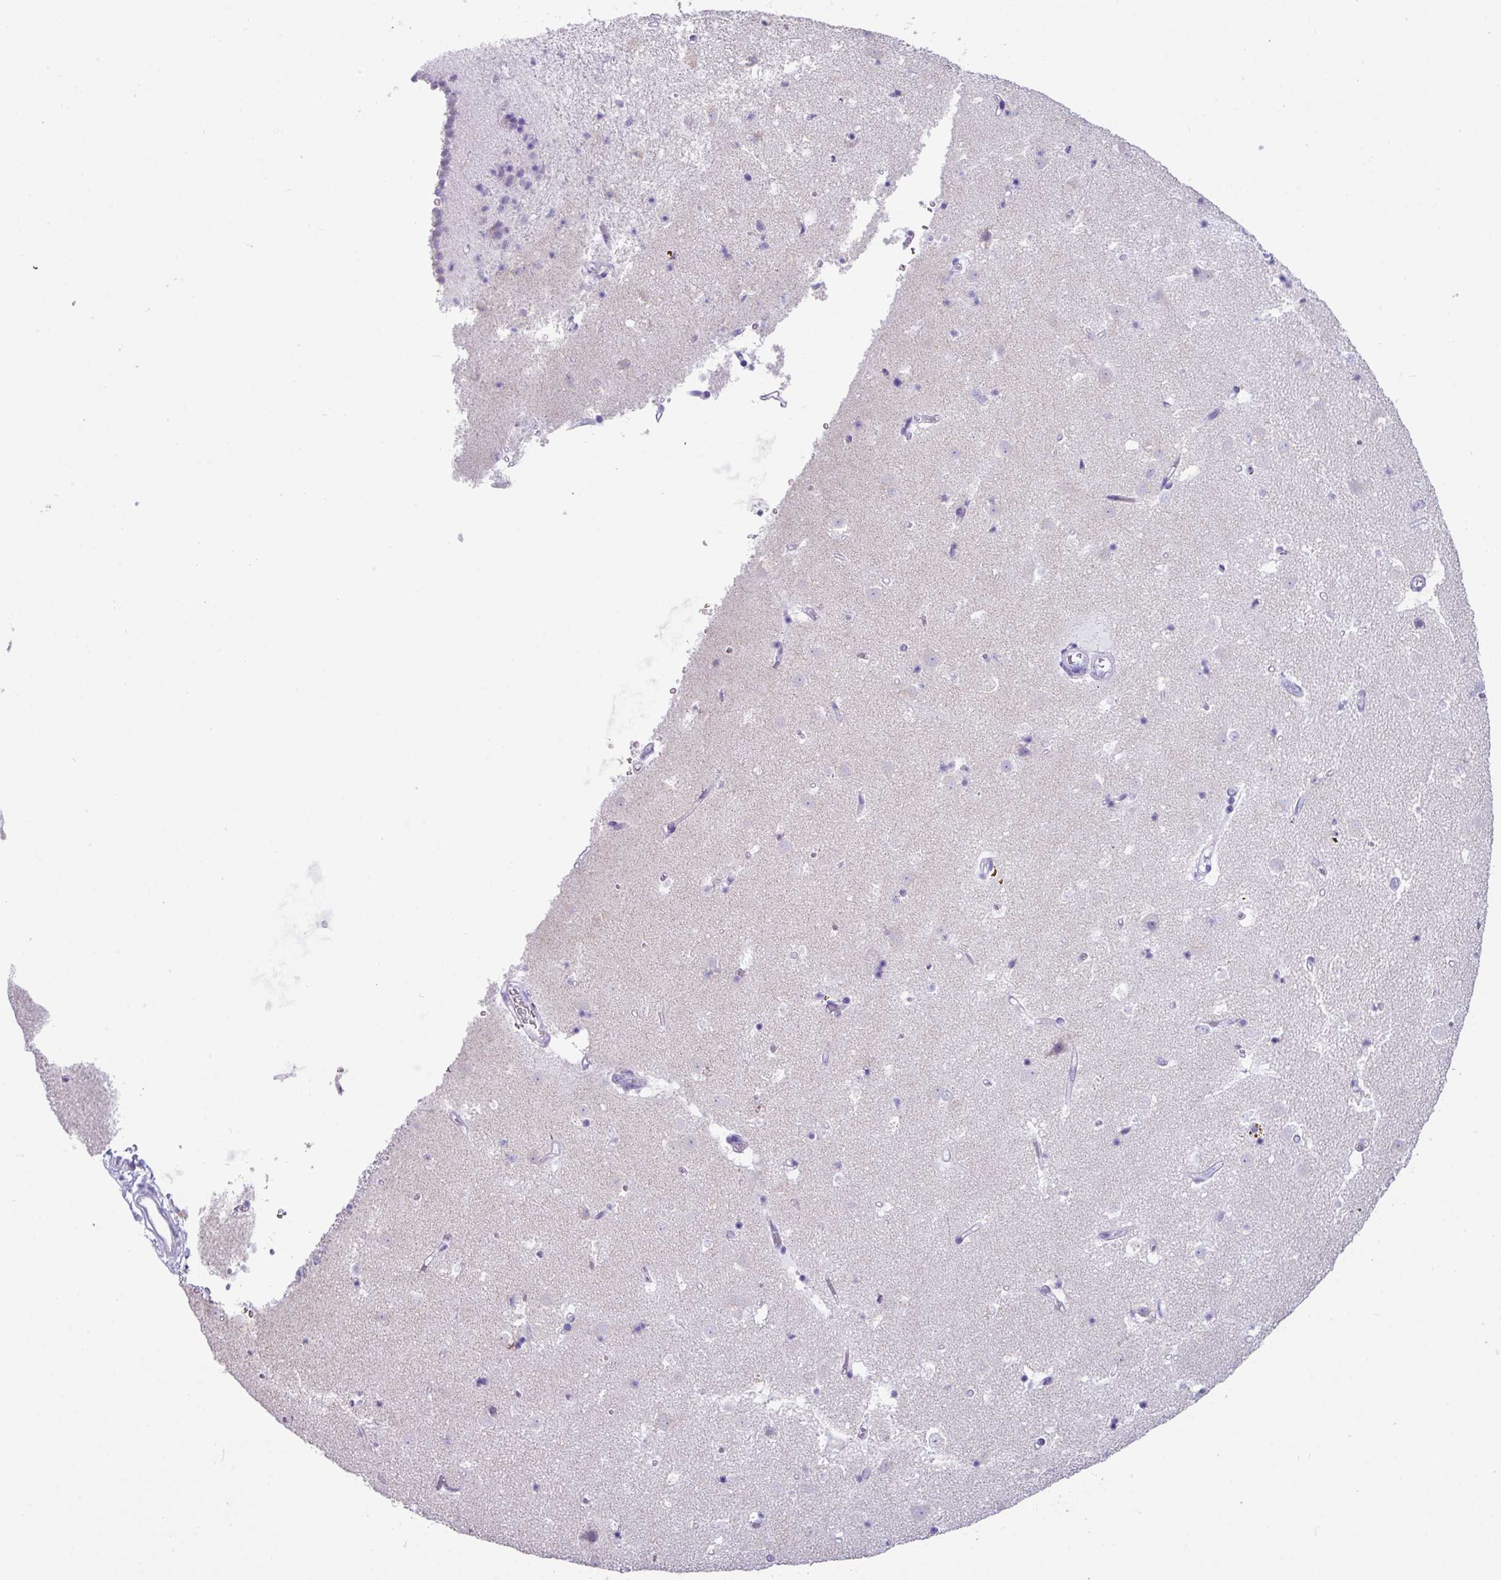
{"staining": {"intensity": "negative", "quantity": "none", "location": "none"}, "tissue": "caudate", "cell_type": "Glial cells", "image_type": "normal", "snomed": [{"axis": "morphology", "description": "Normal tissue, NOS"}, {"axis": "topography", "description": "Lateral ventricle wall"}], "caption": "An immunohistochemistry photomicrograph of benign caudate is shown. There is no staining in glial cells of caudate.", "gene": "NCCRP1", "patient": {"sex": "male", "age": 58}}